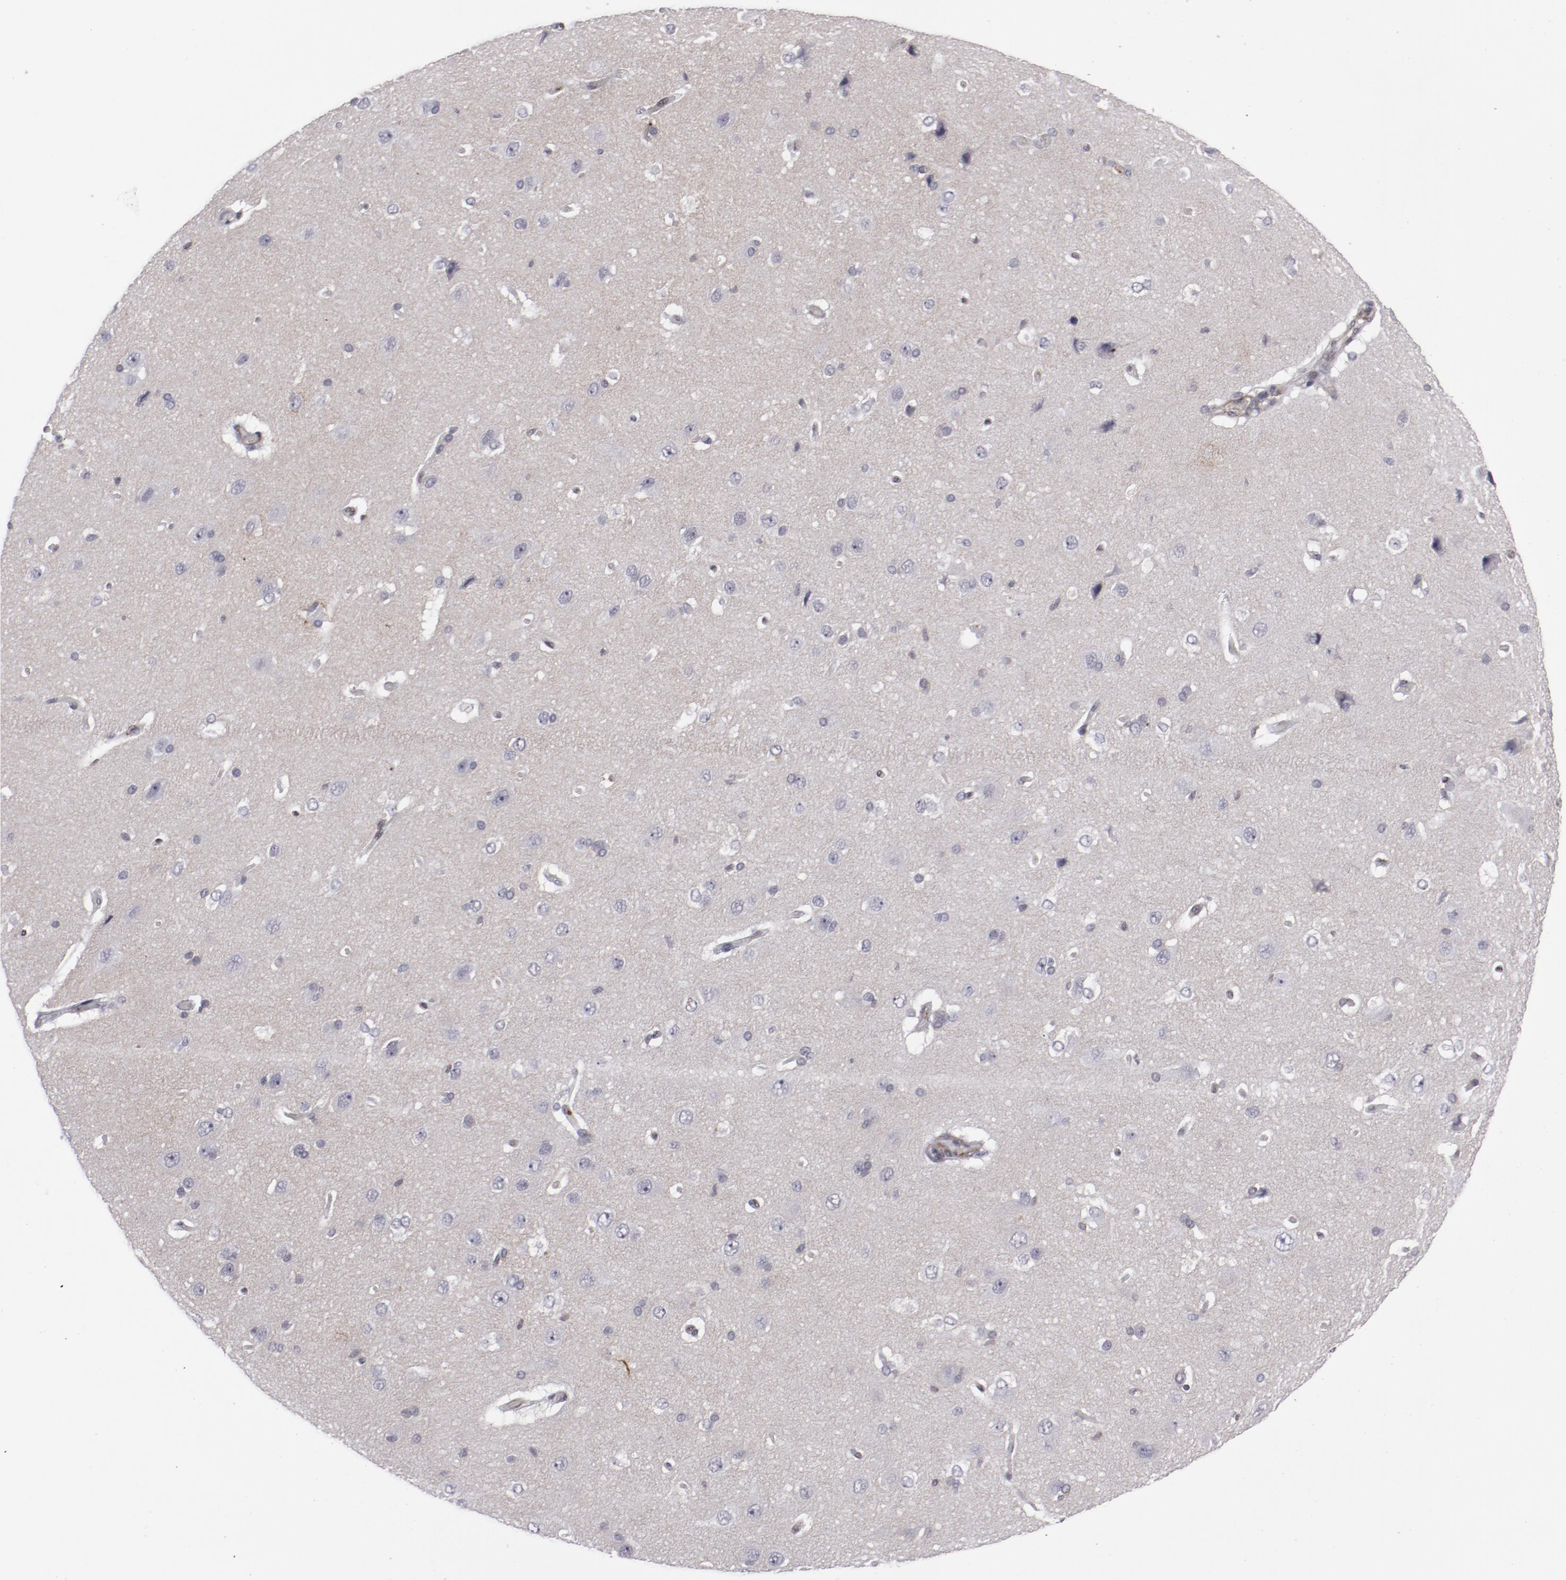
{"staining": {"intensity": "negative", "quantity": "none", "location": "none"}, "tissue": "cerebral cortex", "cell_type": "Endothelial cells", "image_type": "normal", "snomed": [{"axis": "morphology", "description": "Normal tissue, NOS"}, {"axis": "topography", "description": "Cerebral cortex"}], "caption": "An image of cerebral cortex stained for a protein demonstrates no brown staining in endothelial cells. Brightfield microscopy of IHC stained with DAB (brown) and hematoxylin (blue), captured at high magnification.", "gene": "LEF1", "patient": {"sex": "female", "age": 45}}